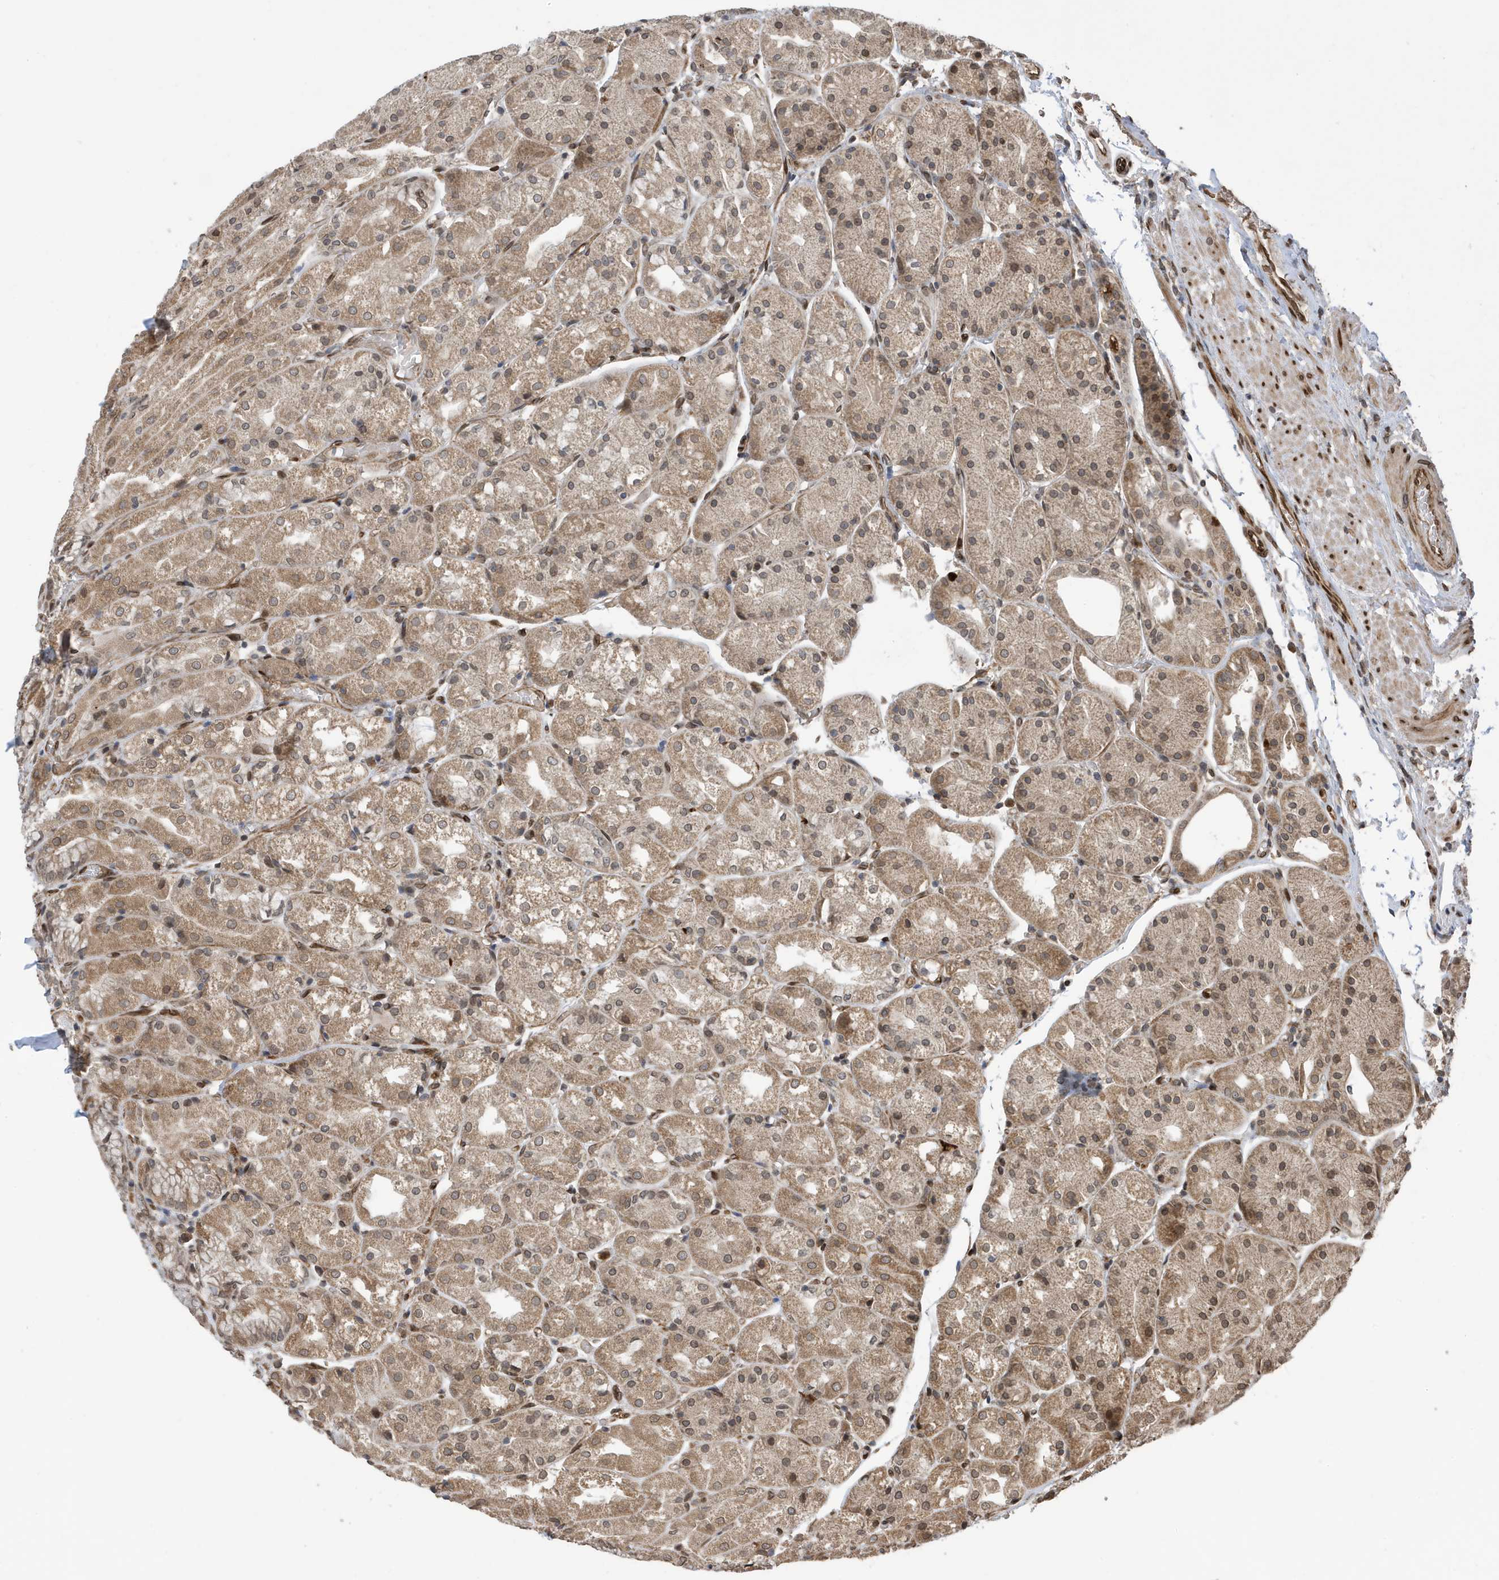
{"staining": {"intensity": "moderate", "quantity": "25%-75%", "location": "cytoplasmic/membranous"}, "tissue": "stomach", "cell_type": "Glandular cells", "image_type": "normal", "snomed": [{"axis": "morphology", "description": "Normal tissue, NOS"}, {"axis": "topography", "description": "Stomach, upper"}], "caption": "Stomach stained with immunohistochemistry shows moderate cytoplasmic/membranous expression in approximately 25%-75% of glandular cells.", "gene": "DUSP18", "patient": {"sex": "male", "age": 72}}